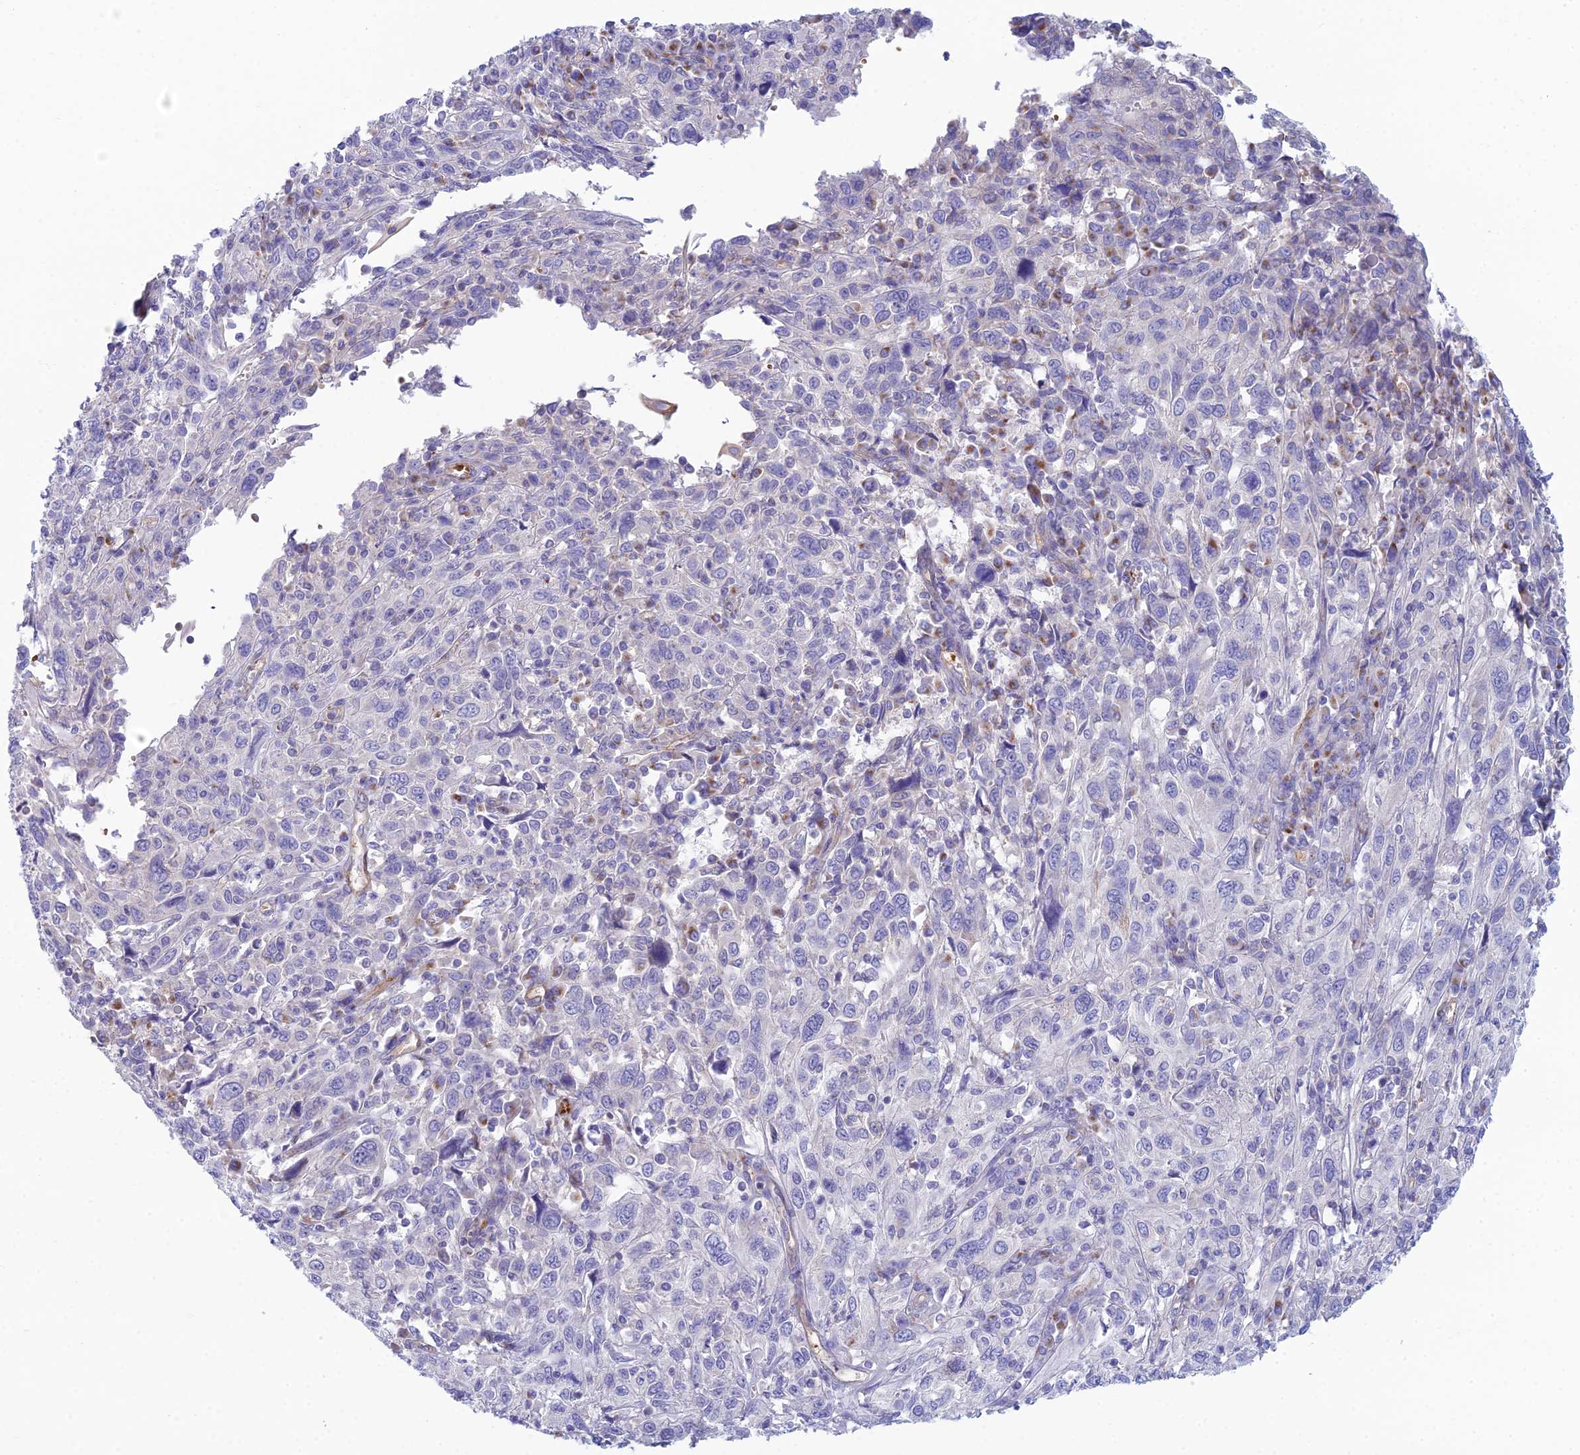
{"staining": {"intensity": "negative", "quantity": "none", "location": "none"}, "tissue": "cervical cancer", "cell_type": "Tumor cells", "image_type": "cancer", "snomed": [{"axis": "morphology", "description": "Squamous cell carcinoma, NOS"}, {"axis": "topography", "description": "Cervix"}], "caption": "Immunohistochemistry micrograph of neoplastic tissue: human cervical squamous cell carcinoma stained with DAB (3,3'-diaminobenzidine) reveals no significant protein positivity in tumor cells.", "gene": "ZNF564", "patient": {"sex": "female", "age": 46}}